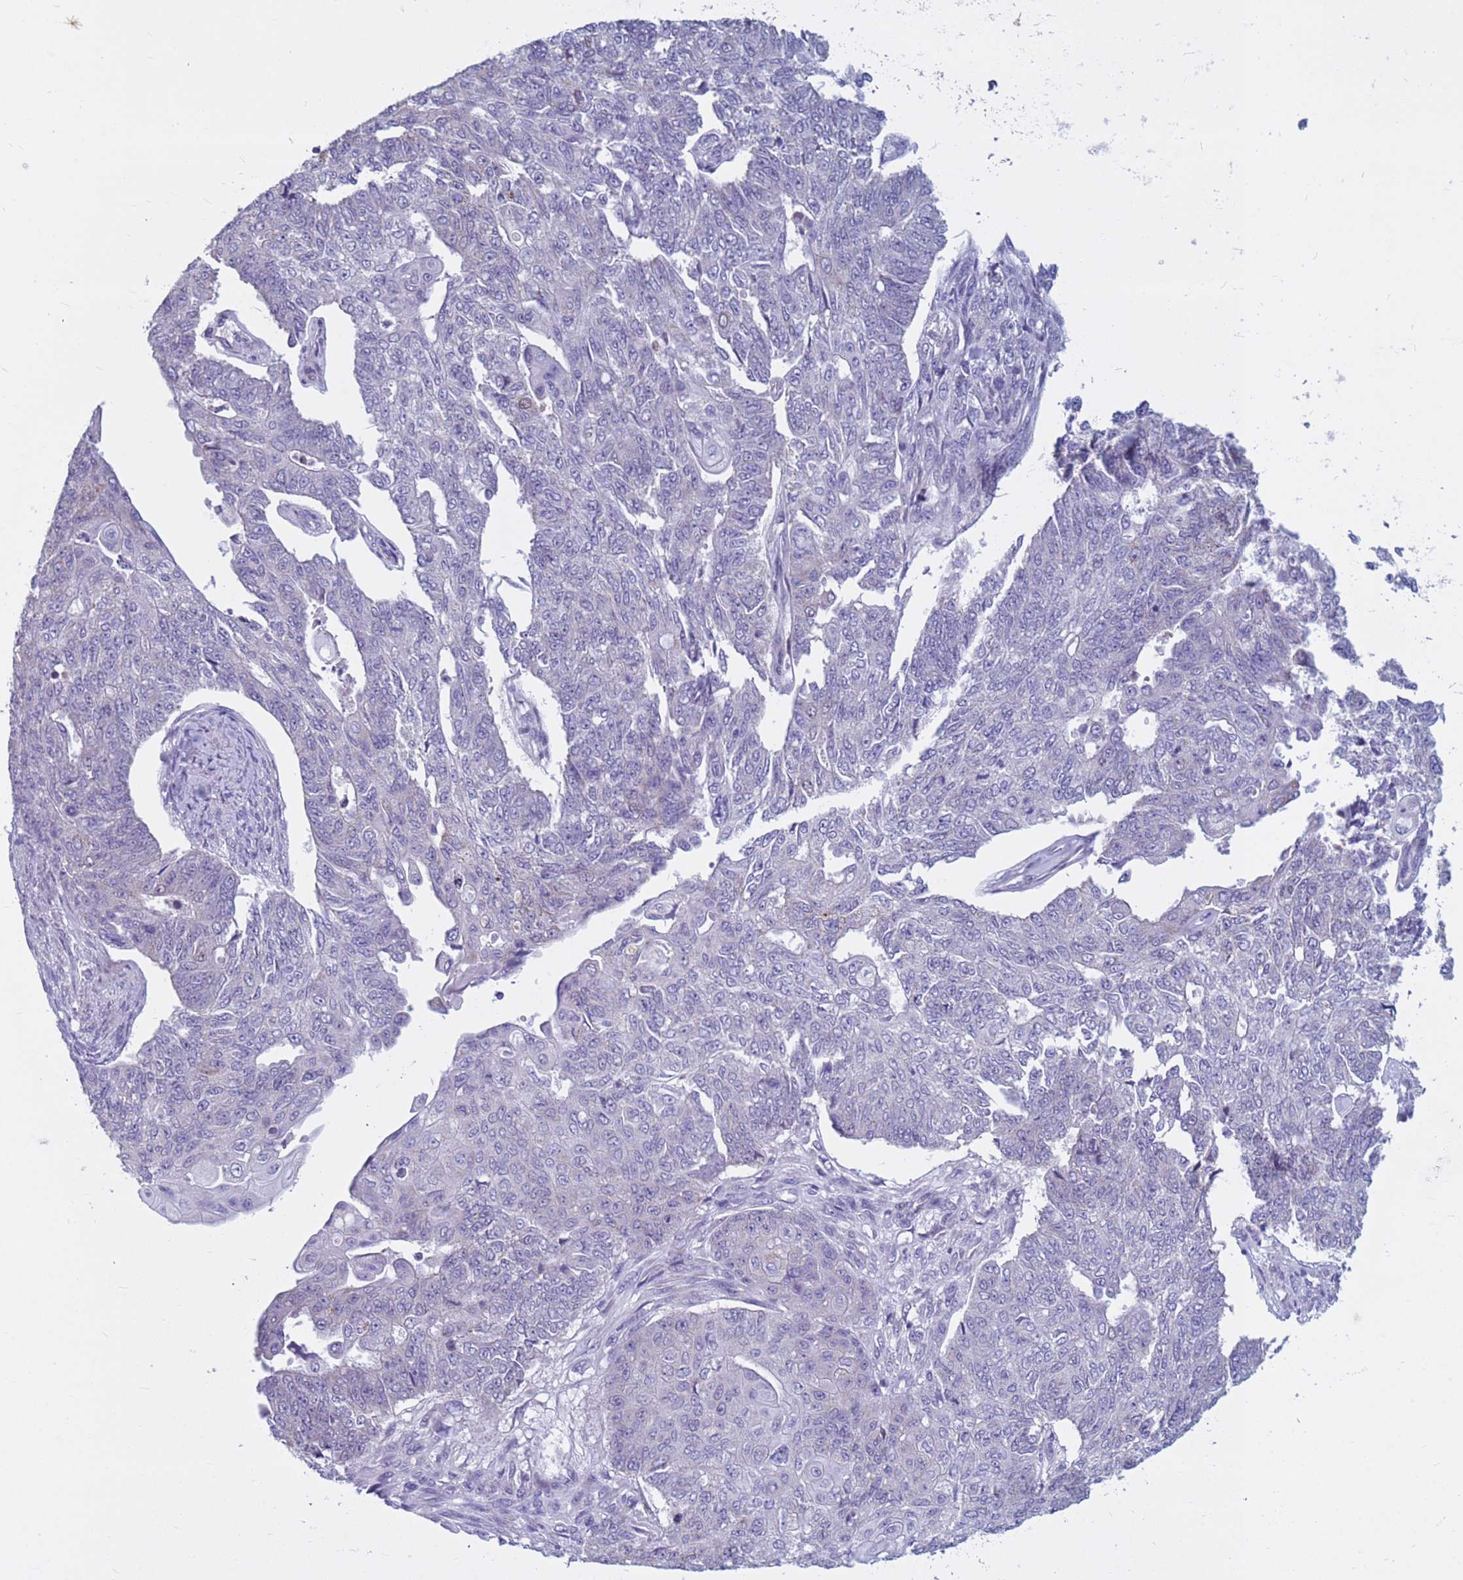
{"staining": {"intensity": "negative", "quantity": "none", "location": "none"}, "tissue": "endometrial cancer", "cell_type": "Tumor cells", "image_type": "cancer", "snomed": [{"axis": "morphology", "description": "Adenocarcinoma, NOS"}, {"axis": "topography", "description": "Endometrium"}], "caption": "A micrograph of adenocarcinoma (endometrial) stained for a protein reveals no brown staining in tumor cells. The staining is performed using DAB (3,3'-diaminobenzidine) brown chromogen with nuclei counter-stained in using hematoxylin.", "gene": "CDK2AP2", "patient": {"sex": "female", "age": 32}}